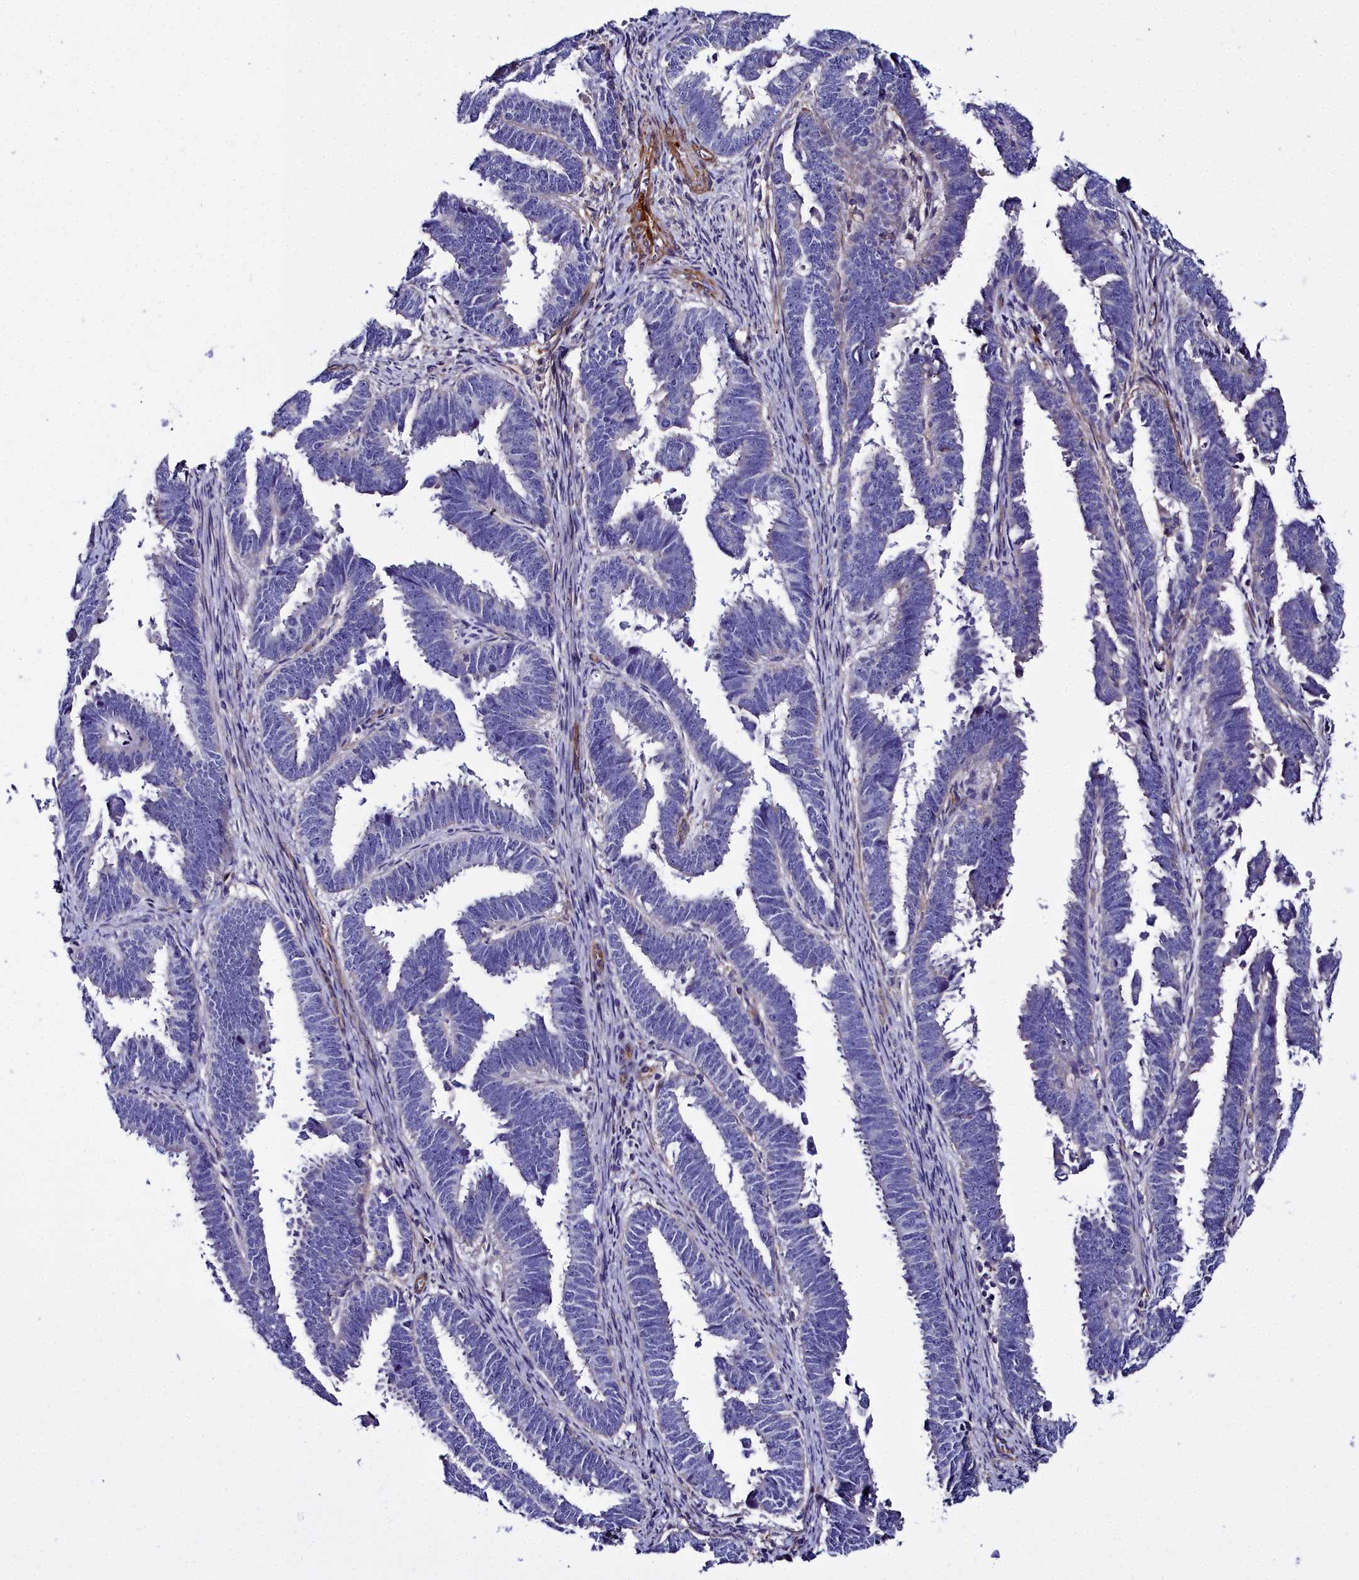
{"staining": {"intensity": "negative", "quantity": "none", "location": "none"}, "tissue": "endometrial cancer", "cell_type": "Tumor cells", "image_type": "cancer", "snomed": [{"axis": "morphology", "description": "Adenocarcinoma, NOS"}, {"axis": "topography", "description": "Endometrium"}], "caption": "Immunohistochemistry image of neoplastic tissue: human endometrial cancer (adenocarcinoma) stained with DAB displays no significant protein staining in tumor cells.", "gene": "FADS3", "patient": {"sex": "female", "age": 75}}